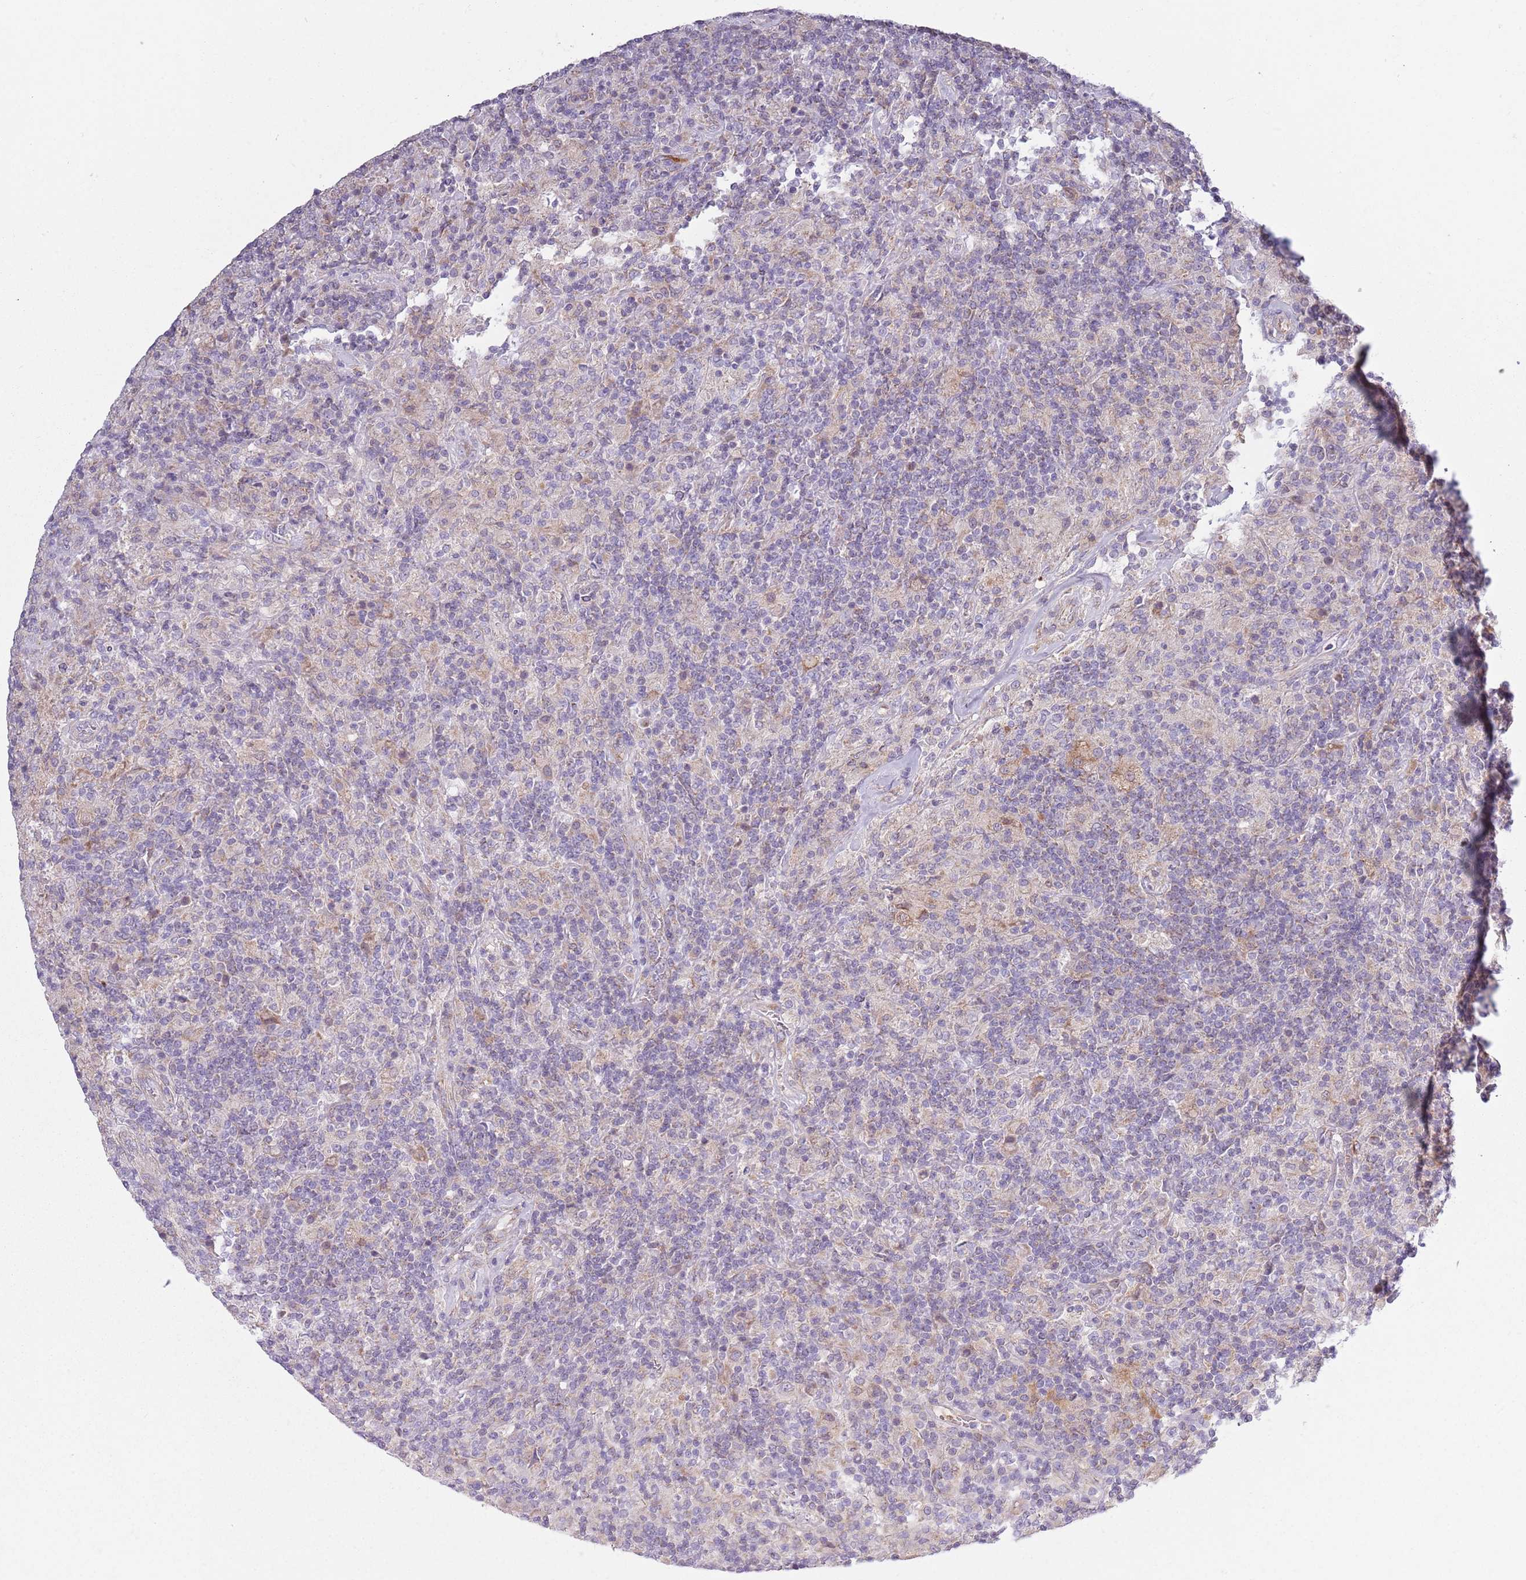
{"staining": {"intensity": "negative", "quantity": "none", "location": "none"}, "tissue": "lymphoma", "cell_type": "Tumor cells", "image_type": "cancer", "snomed": [{"axis": "morphology", "description": "Hodgkin's disease, NOS"}, {"axis": "topography", "description": "Lymph node"}], "caption": "The photomicrograph demonstrates no staining of tumor cells in Hodgkin's disease.", "gene": "COQ5", "patient": {"sex": "male", "age": 70}}